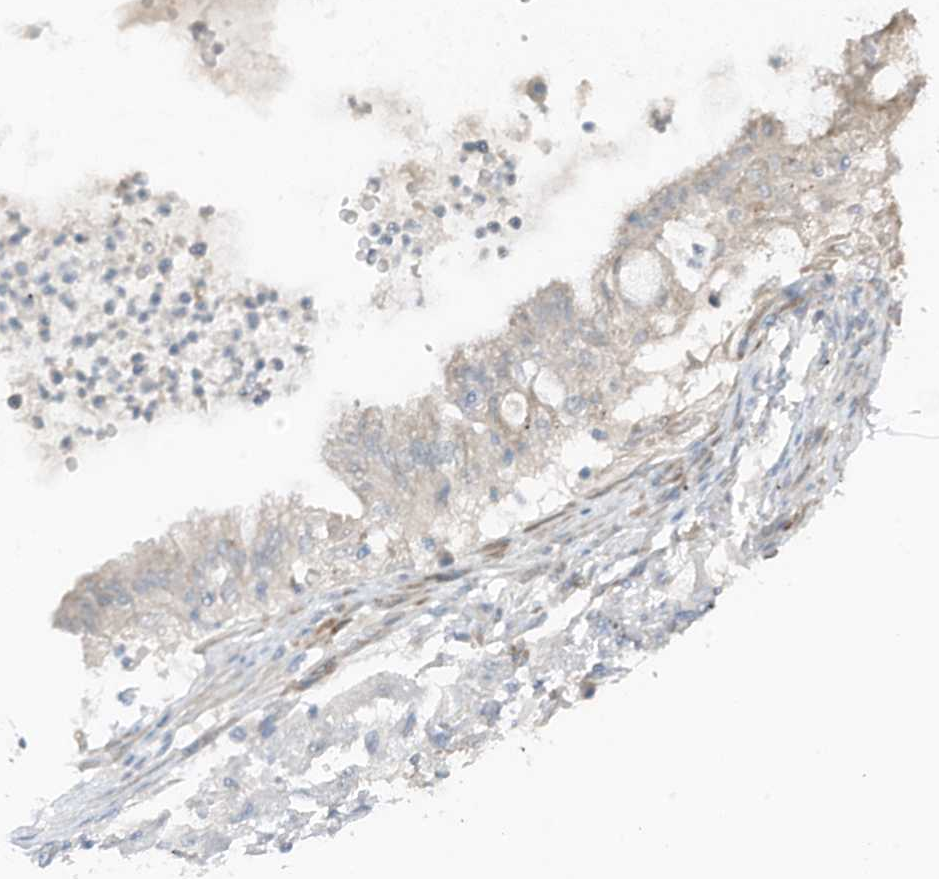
{"staining": {"intensity": "negative", "quantity": "none", "location": "none"}, "tissue": "lung cancer", "cell_type": "Tumor cells", "image_type": "cancer", "snomed": [{"axis": "morphology", "description": "Adenocarcinoma, NOS"}, {"axis": "topography", "description": "Lung"}], "caption": "Human lung adenocarcinoma stained for a protein using immunohistochemistry shows no expression in tumor cells.", "gene": "ARHGEF33", "patient": {"sex": "female", "age": 70}}